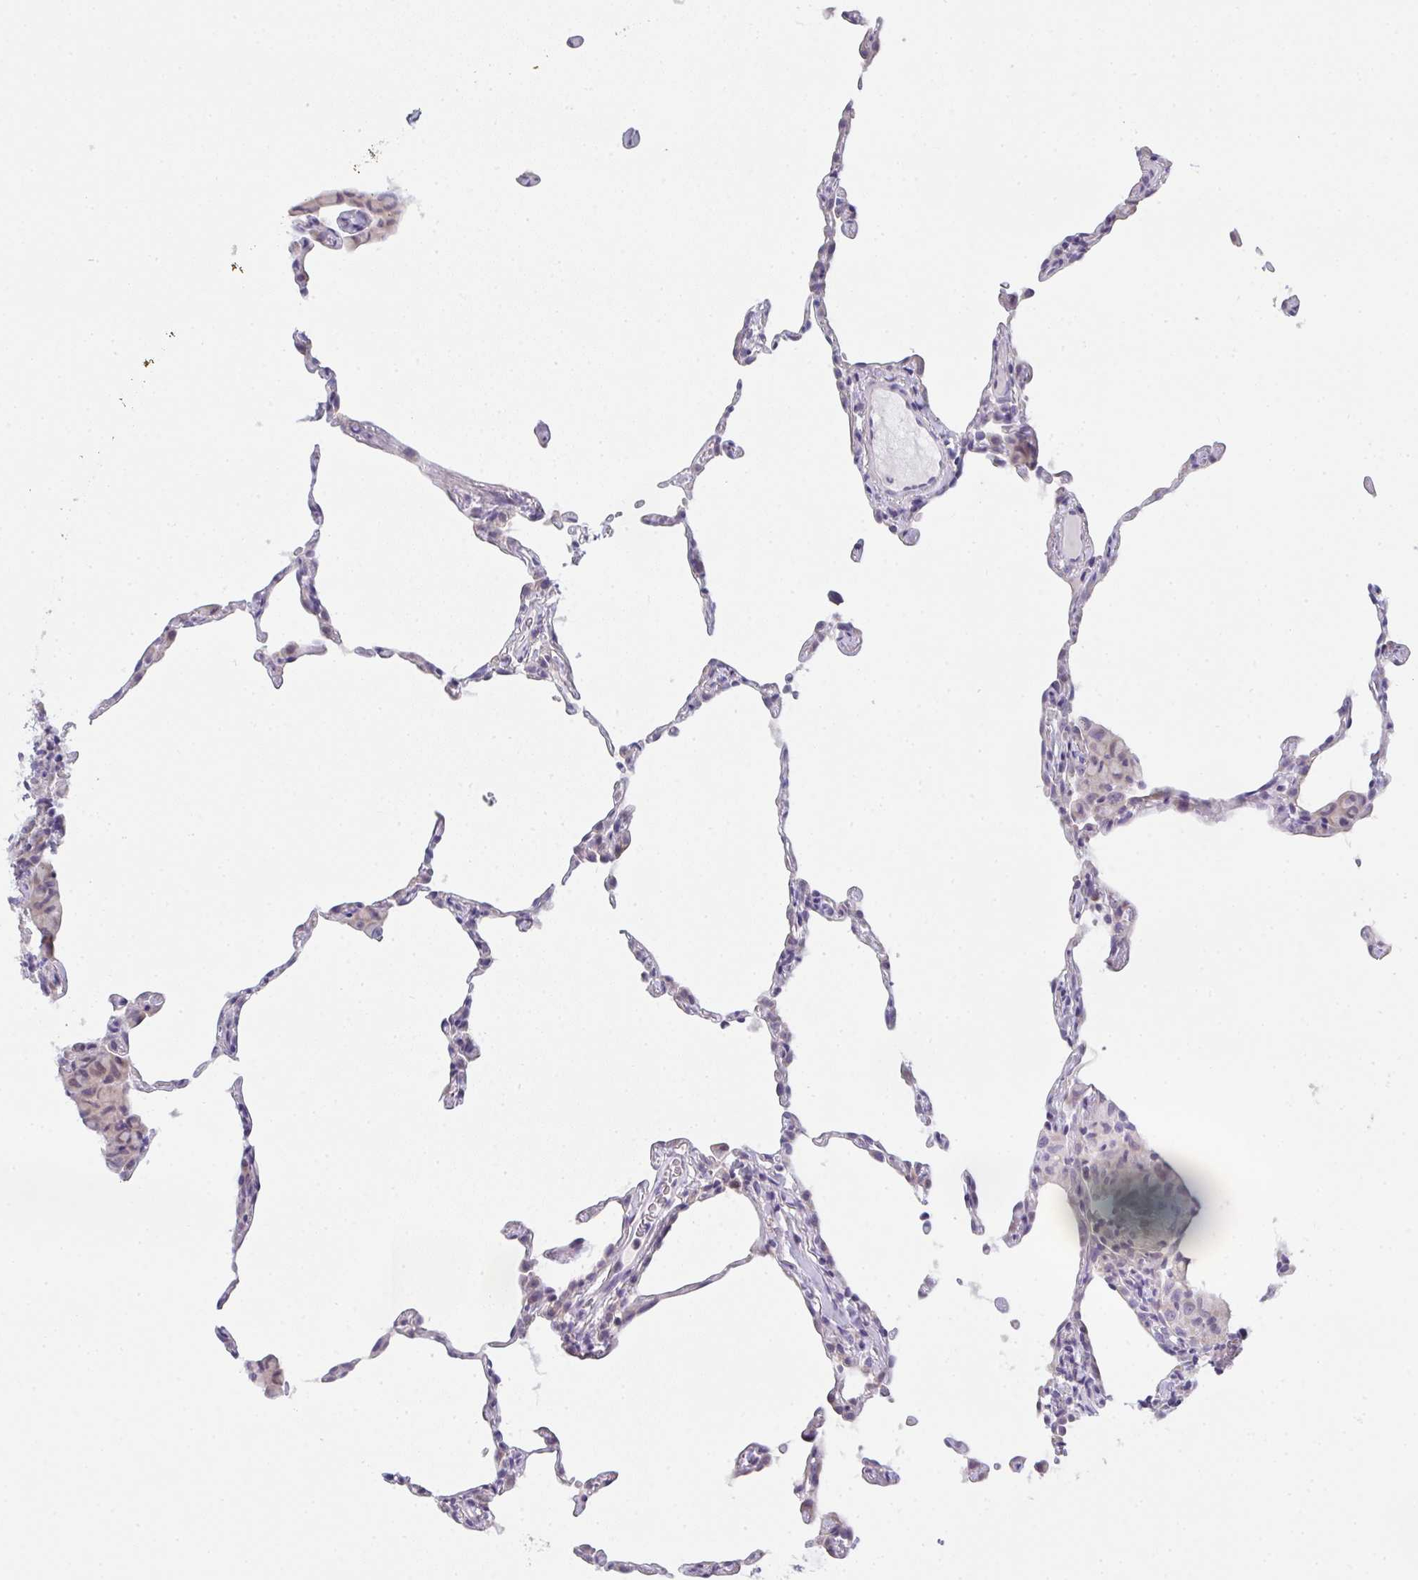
{"staining": {"intensity": "negative", "quantity": "none", "location": "none"}, "tissue": "lung", "cell_type": "Alveolar cells", "image_type": "normal", "snomed": [{"axis": "morphology", "description": "Normal tissue, NOS"}, {"axis": "topography", "description": "Lung"}], "caption": "Immunohistochemistry (IHC) image of unremarkable lung: human lung stained with DAB (3,3'-diaminobenzidine) shows no significant protein positivity in alveolar cells. (Stains: DAB immunohistochemistry (IHC) with hematoxylin counter stain, Microscopy: brightfield microscopy at high magnification).", "gene": "CACNA1S", "patient": {"sex": "female", "age": 57}}